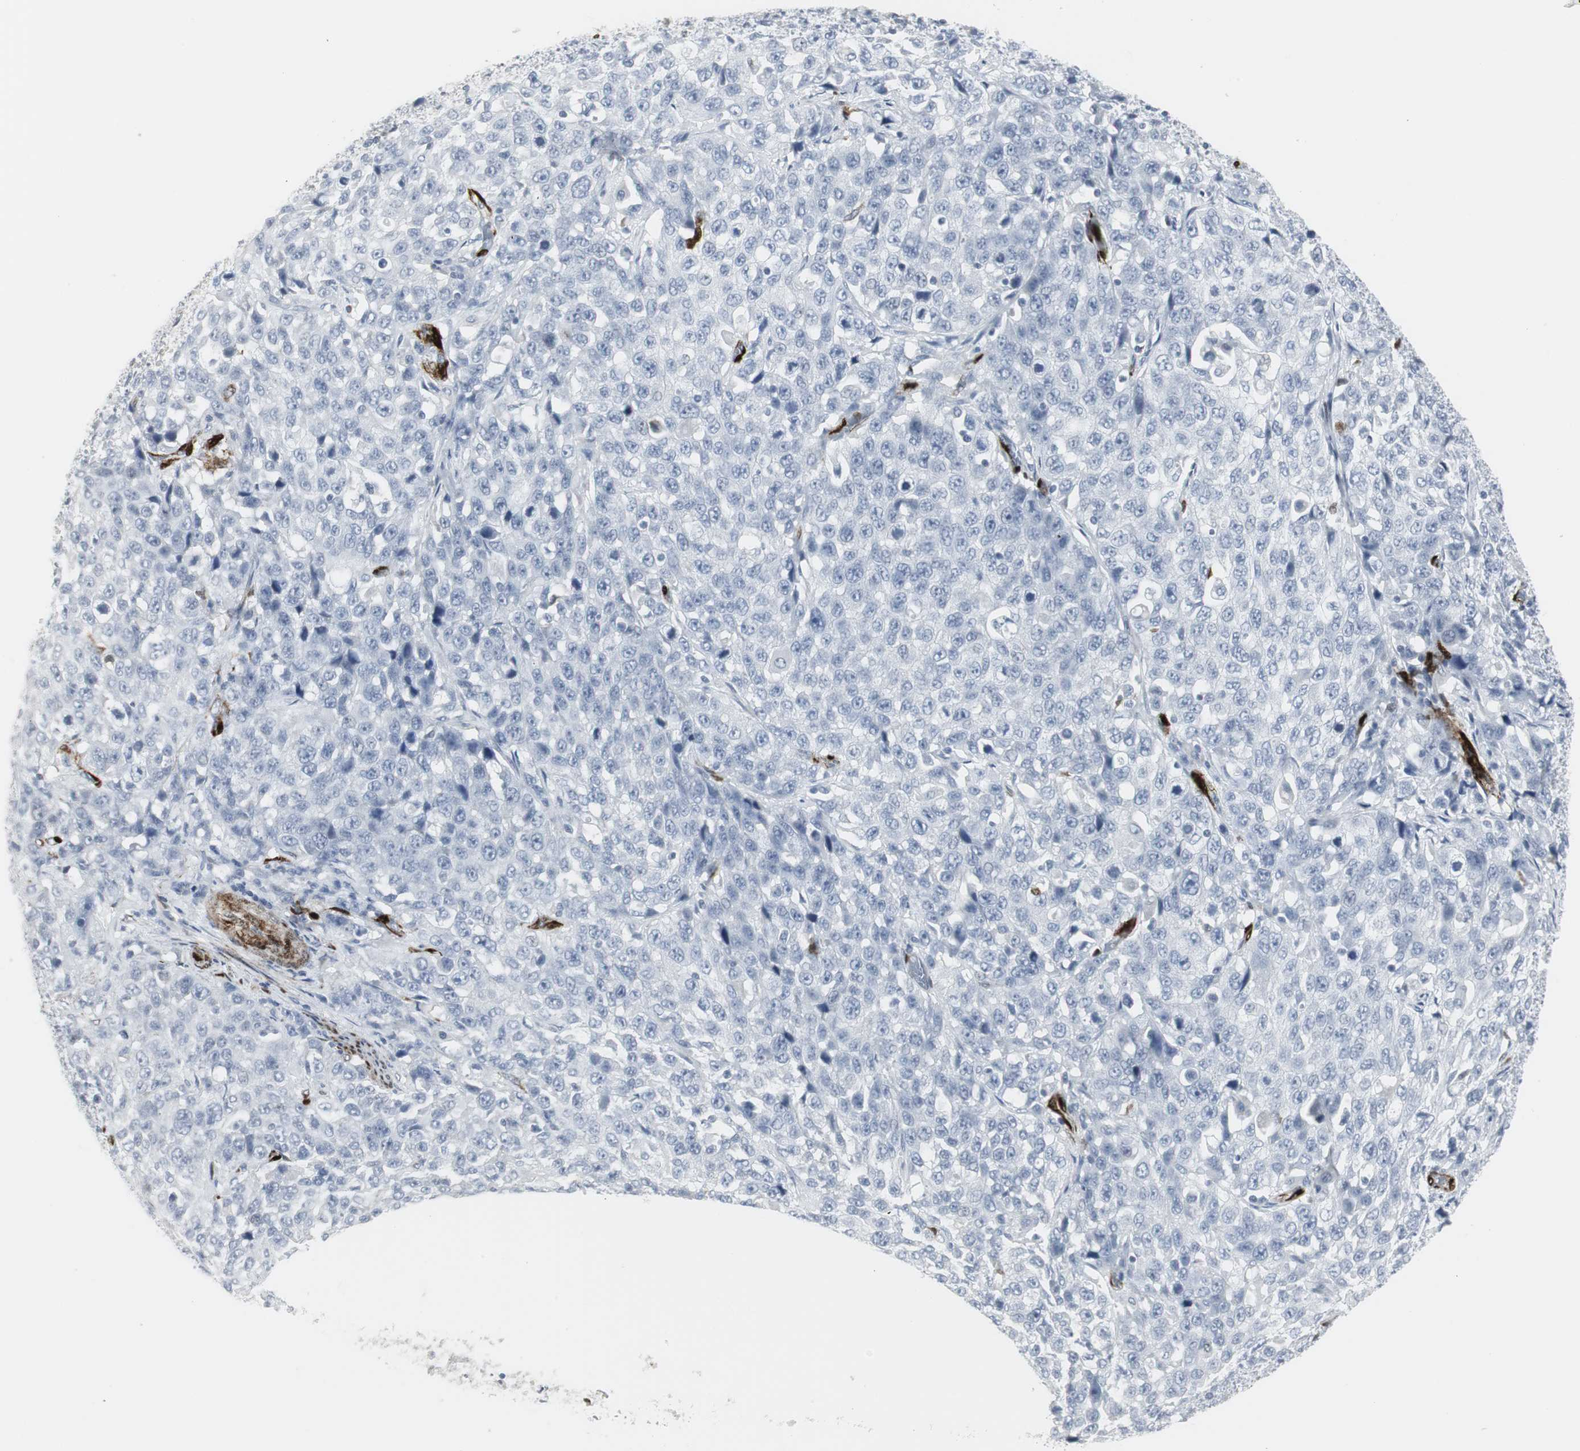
{"staining": {"intensity": "negative", "quantity": "none", "location": "none"}, "tissue": "stomach cancer", "cell_type": "Tumor cells", "image_type": "cancer", "snomed": [{"axis": "morphology", "description": "Normal tissue, NOS"}, {"axis": "morphology", "description": "Adenocarcinoma, NOS"}, {"axis": "topography", "description": "Stomach"}], "caption": "Immunohistochemistry photomicrograph of neoplastic tissue: stomach cancer (adenocarcinoma) stained with DAB (3,3'-diaminobenzidine) demonstrates no significant protein positivity in tumor cells. (Stains: DAB (3,3'-diaminobenzidine) immunohistochemistry with hematoxylin counter stain, Microscopy: brightfield microscopy at high magnification).", "gene": "PPP1R14A", "patient": {"sex": "male", "age": 48}}